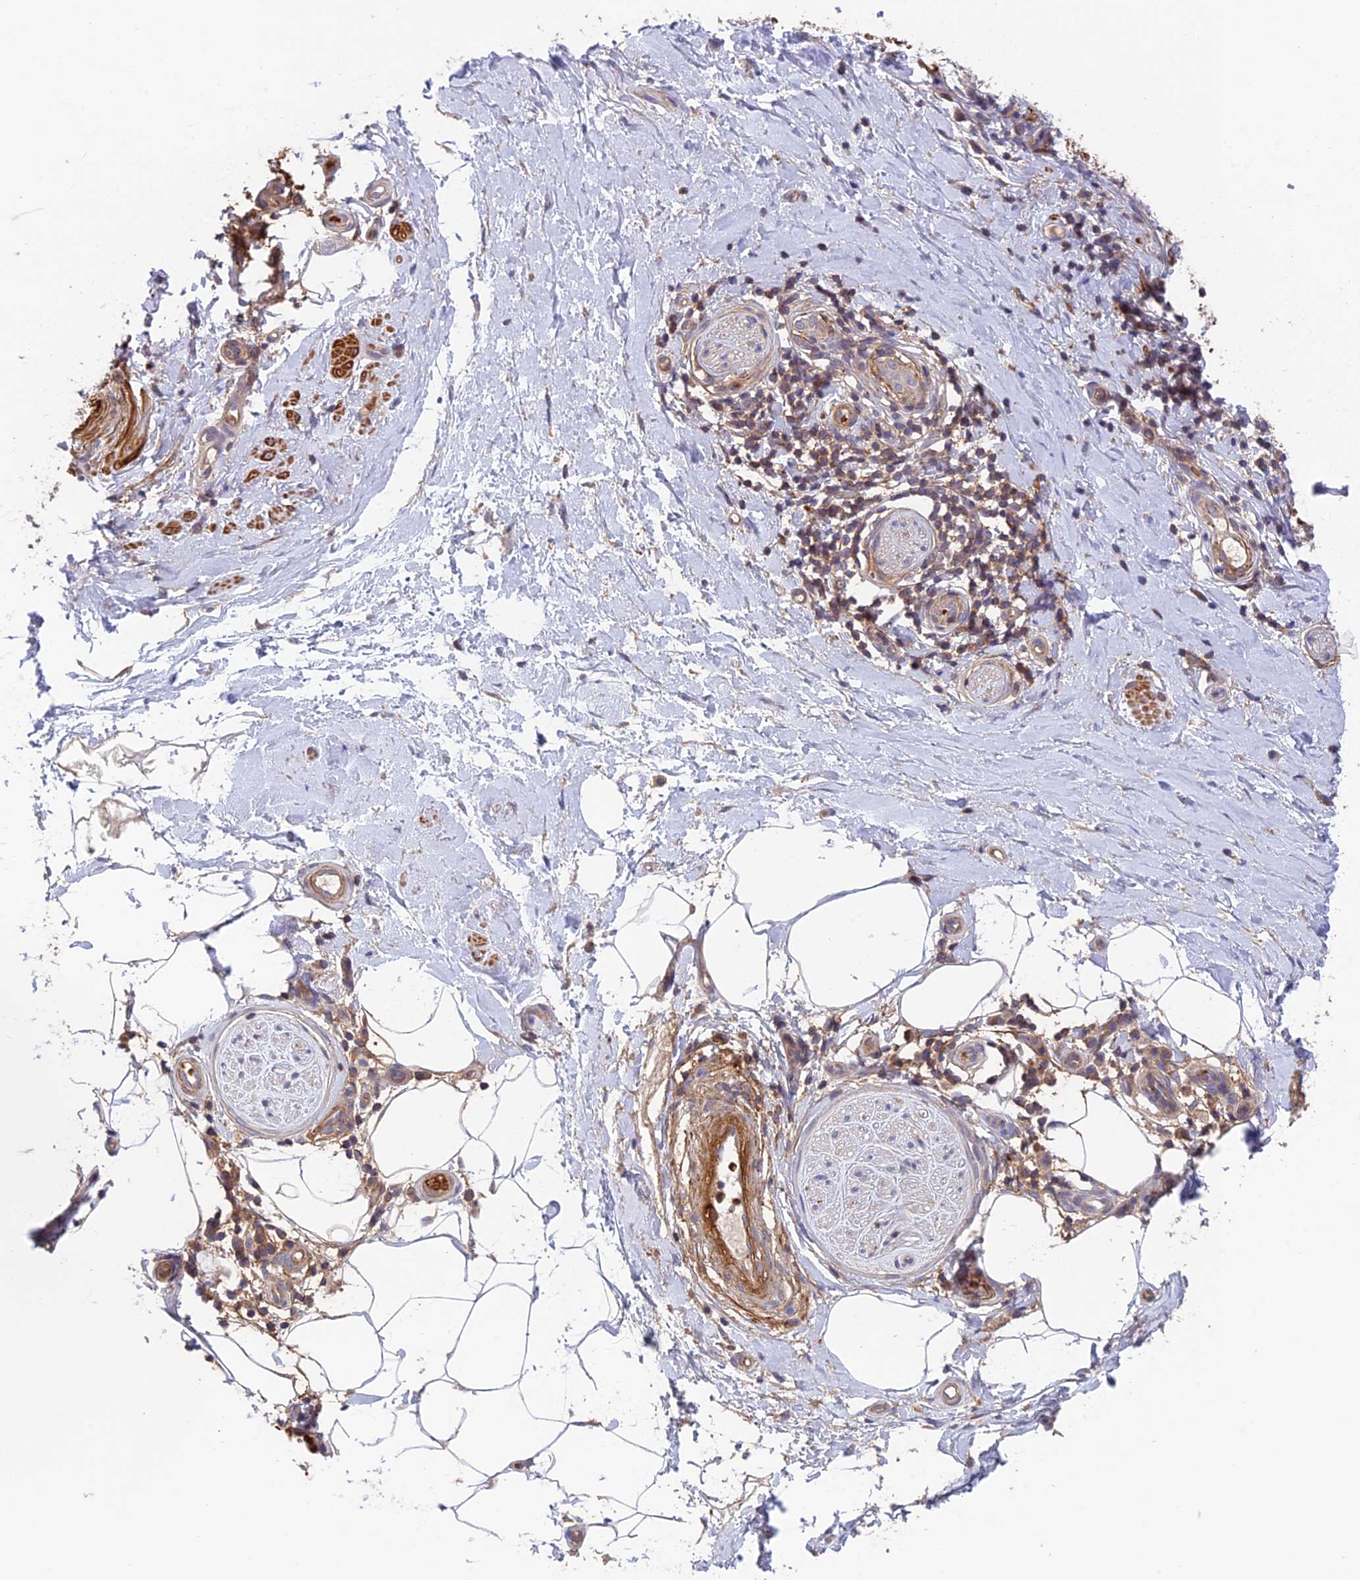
{"staining": {"intensity": "weak", "quantity": "25%-75%", "location": "cytoplasmic/membranous"}, "tissue": "adipose tissue", "cell_type": "Adipocytes", "image_type": "normal", "snomed": [{"axis": "morphology", "description": "Normal tissue, NOS"}, {"axis": "topography", "description": "Soft tissue"}, {"axis": "topography", "description": "Adipose tissue"}, {"axis": "topography", "description": "Vascular tissue"}, {"axis": "topography", "description": "Peripheral nerve tissue"}], "caption": "A photomicrograph showing weak cytoplasmic/membranous expression in about 25%-75% of adipocytes in benign adipose tissue, as visualized by brown immunohistochemical staining.", "gene": "CPNE7", "patient": {"sex": "male", "age": 74}}